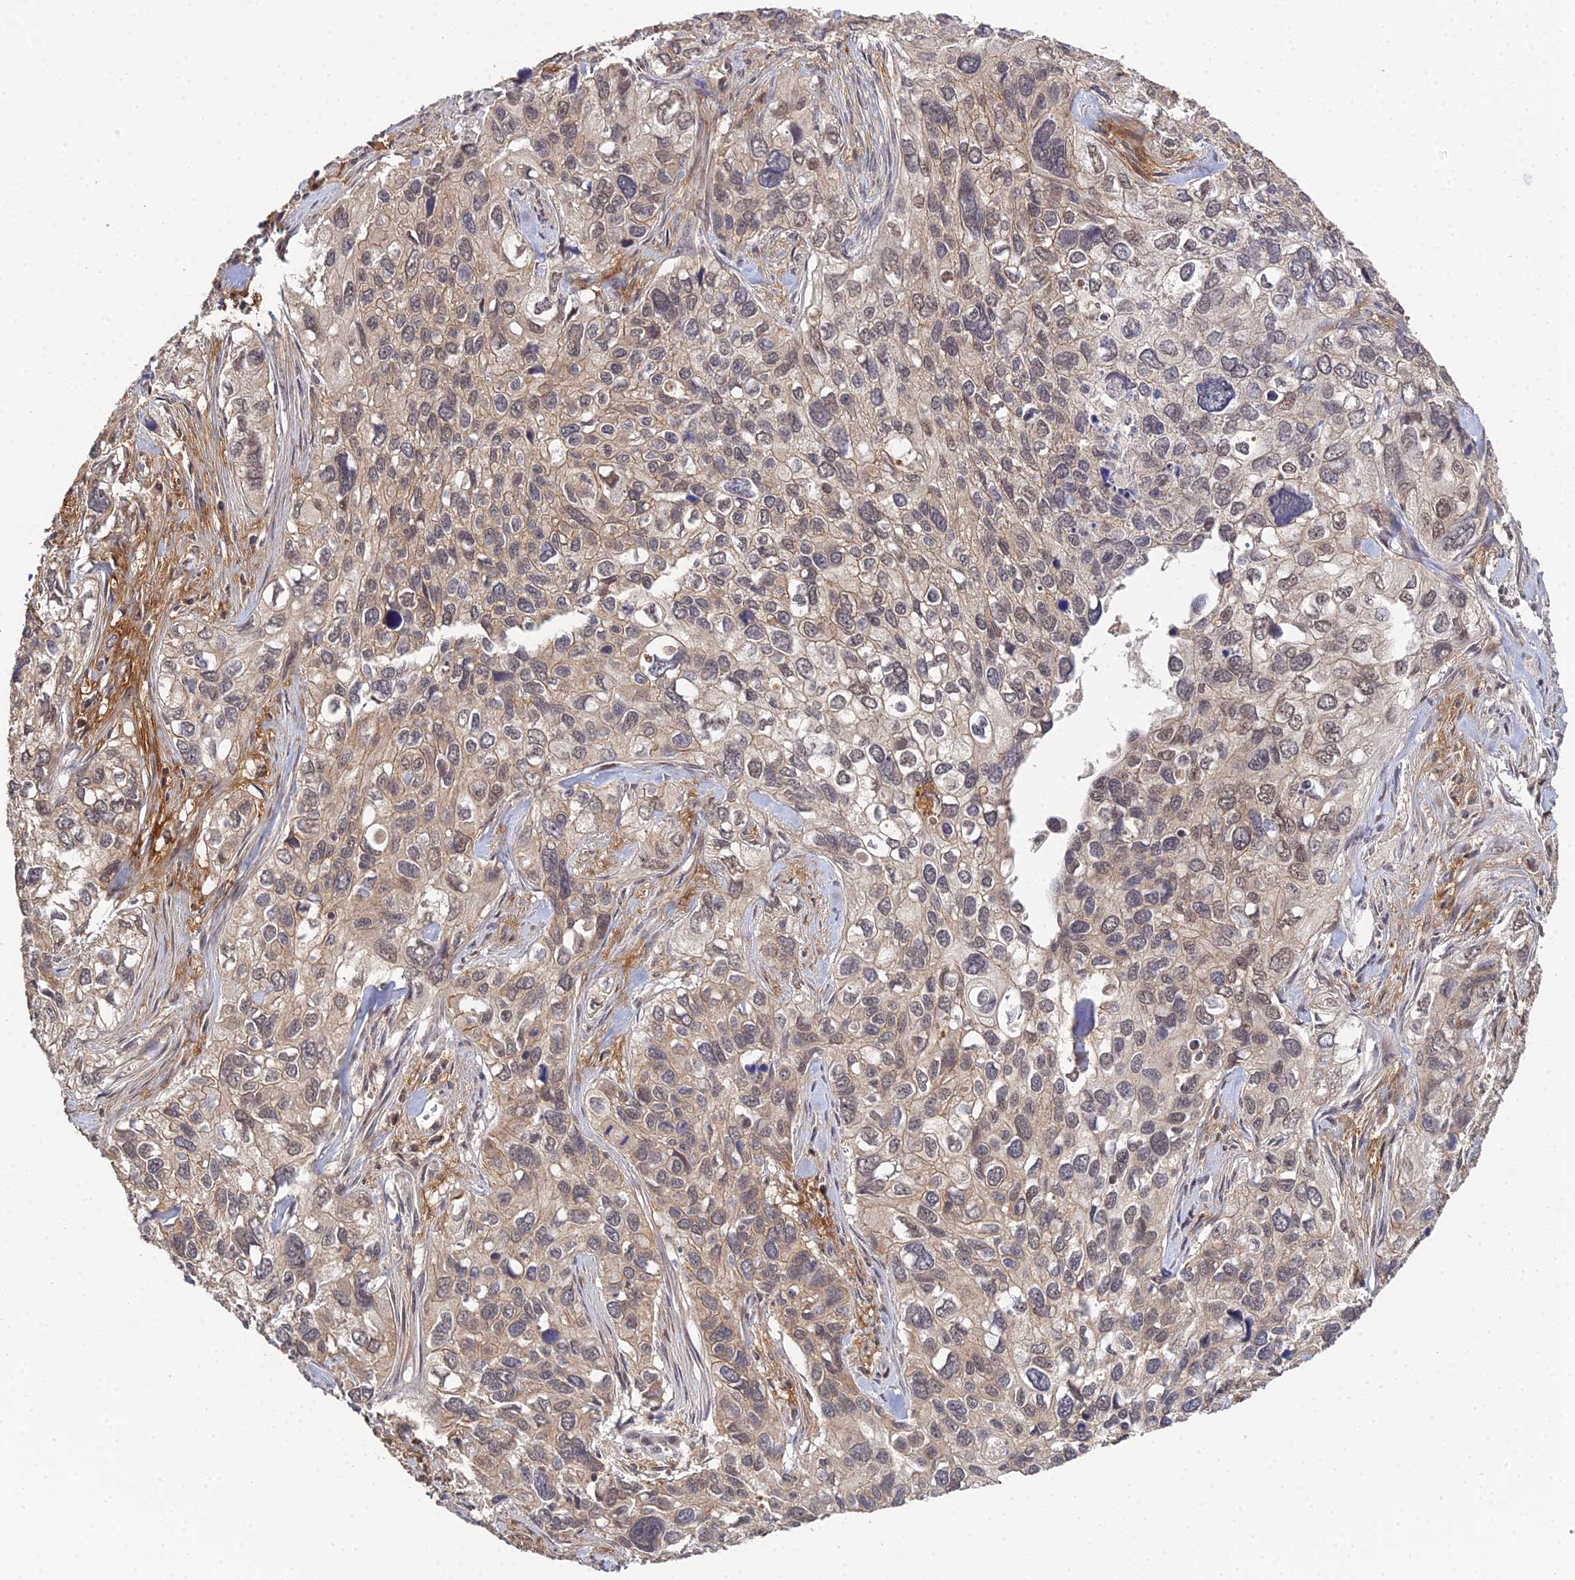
{"staining": {"intensity": "weak", "quantity": "25%-75%", "location": "cytoplasmic/membranous,nuclear"}, "tissue": "cervical cancer", "cell_type": "Tumor cells", "image_type": "cancer", "snomed": [{"axis": "morphology", "description": "Squamous cell carcinoma, NOS"}, {"axis": "topography", "description": "Cervix"}], "caption": "An immunohistochemistry (IHC) histopathology image of neoplastic tissue is shown. Protein staining in brown shows weak cytoplasmic/membranous and nuclear positivity in squamous cell carcinoma (cervical) within tumor cells.", "gene": "ERCC5", "patient": {"sex": "female", "age": 55}}